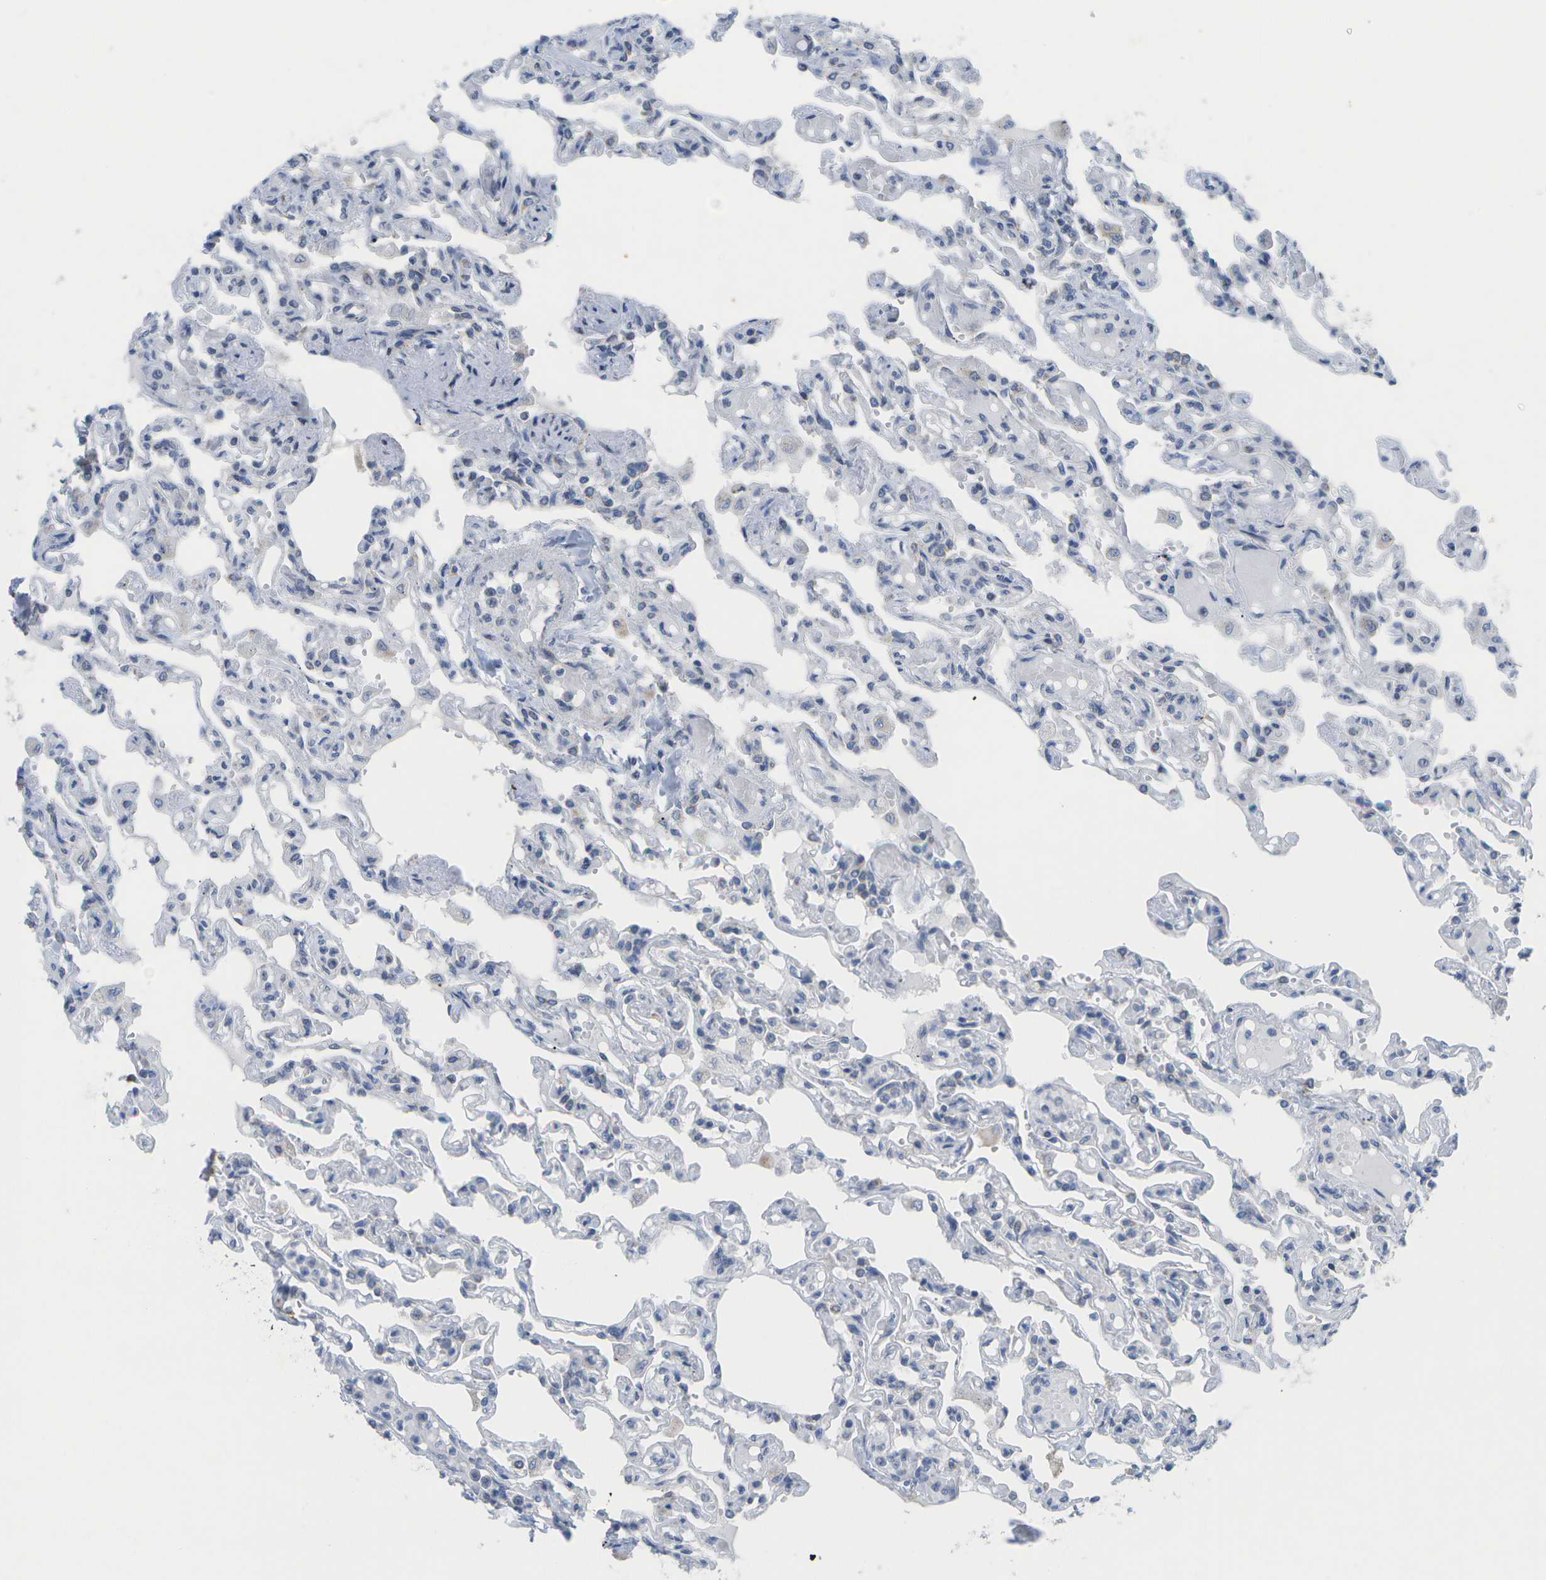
{"staining": {"intensity": "moderate", "quantity": "<25%", "location": "cytoplasmic/membranous"}, "tissue": "lung", "cell_type": "Alveolar cells", "image_type": "normal", "snomed": [{"axis": "morphology", "description": "Normal tissue, NOS"}, {"axis": "topography", "description": "Lung"}], "caption": "Lung stained with DAB immunohistochemistry displays low levels of moderate cytoplasmic/membranous staining in approximately <25% of alveolar cells.", "gene": "TMEM223", "patient": {"sex": "male", "age": 21}}